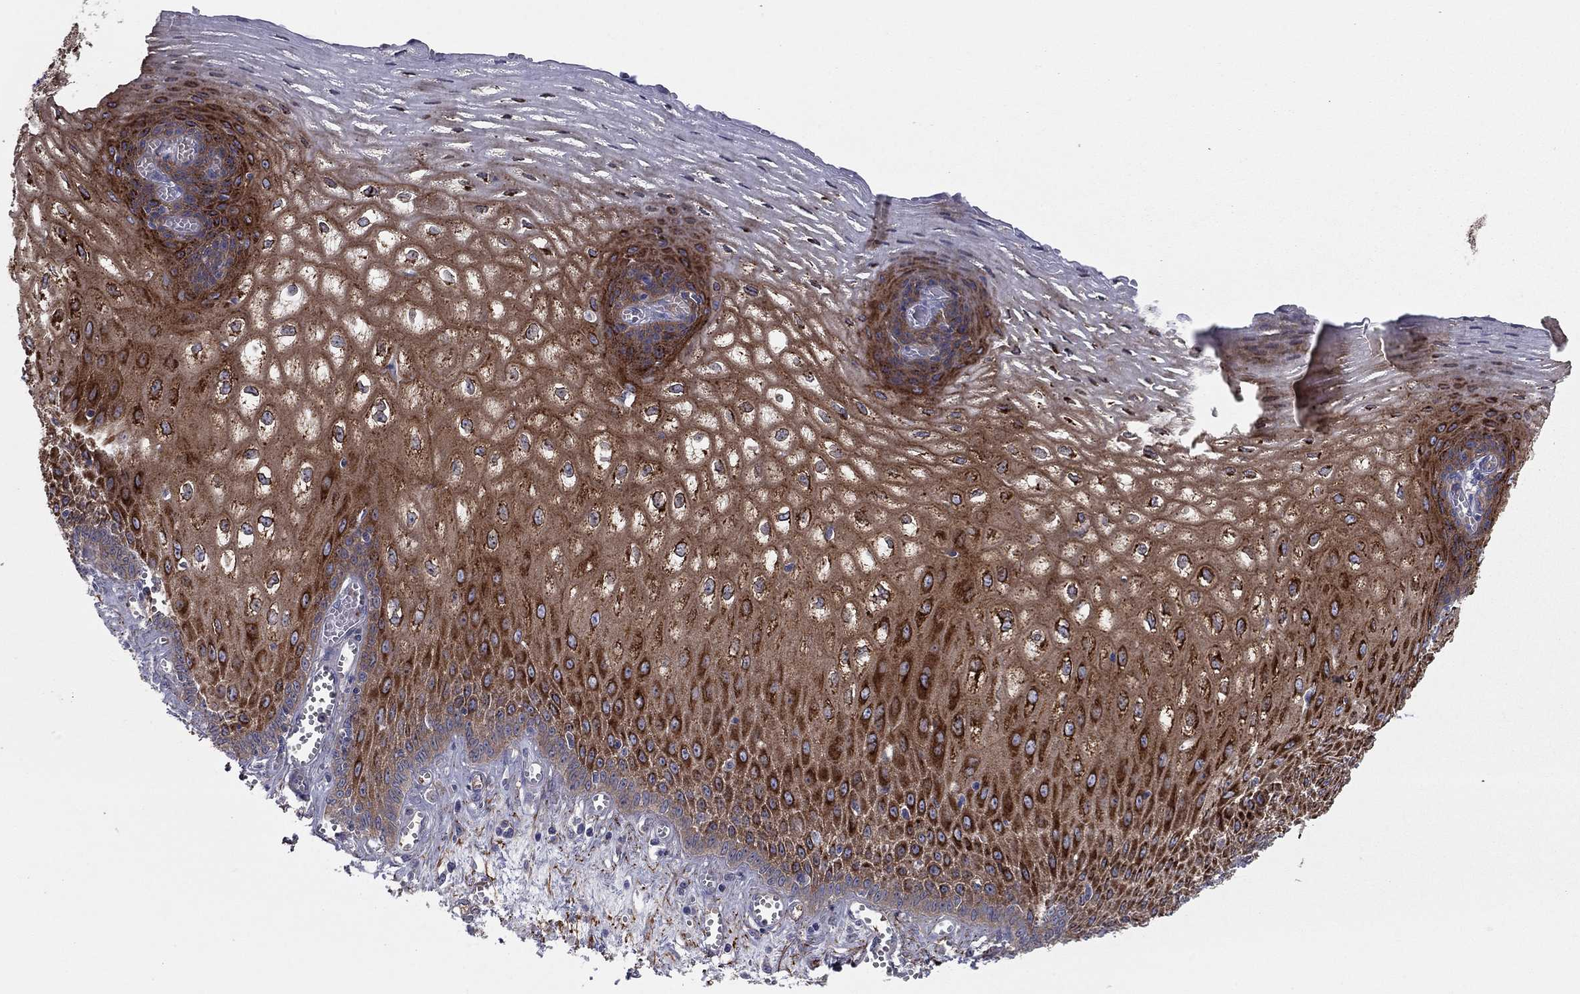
{"staining": {"intensity": "strong", "quantity": ">75%", "location": "cytoplasmic/membranous"}, "tissue": "esophagus", "cell_type": "Squamous epithelial cells", "image_type": "normal", "snomed": [{"axis": "morphology", "description": "Normal tissue, NOS"}, {"axis": "topography", "description": "Esophagus"}], "caption": "Immunohistochemistry image of normal human esophagus stained for a protein (brown), which reveals high levels of strong cytoplasmic/membranous positivity in approximately >75% of squamous epithelial cells.", "gene": "RNF123", "patient": {"sex": "male", "age": 58}}